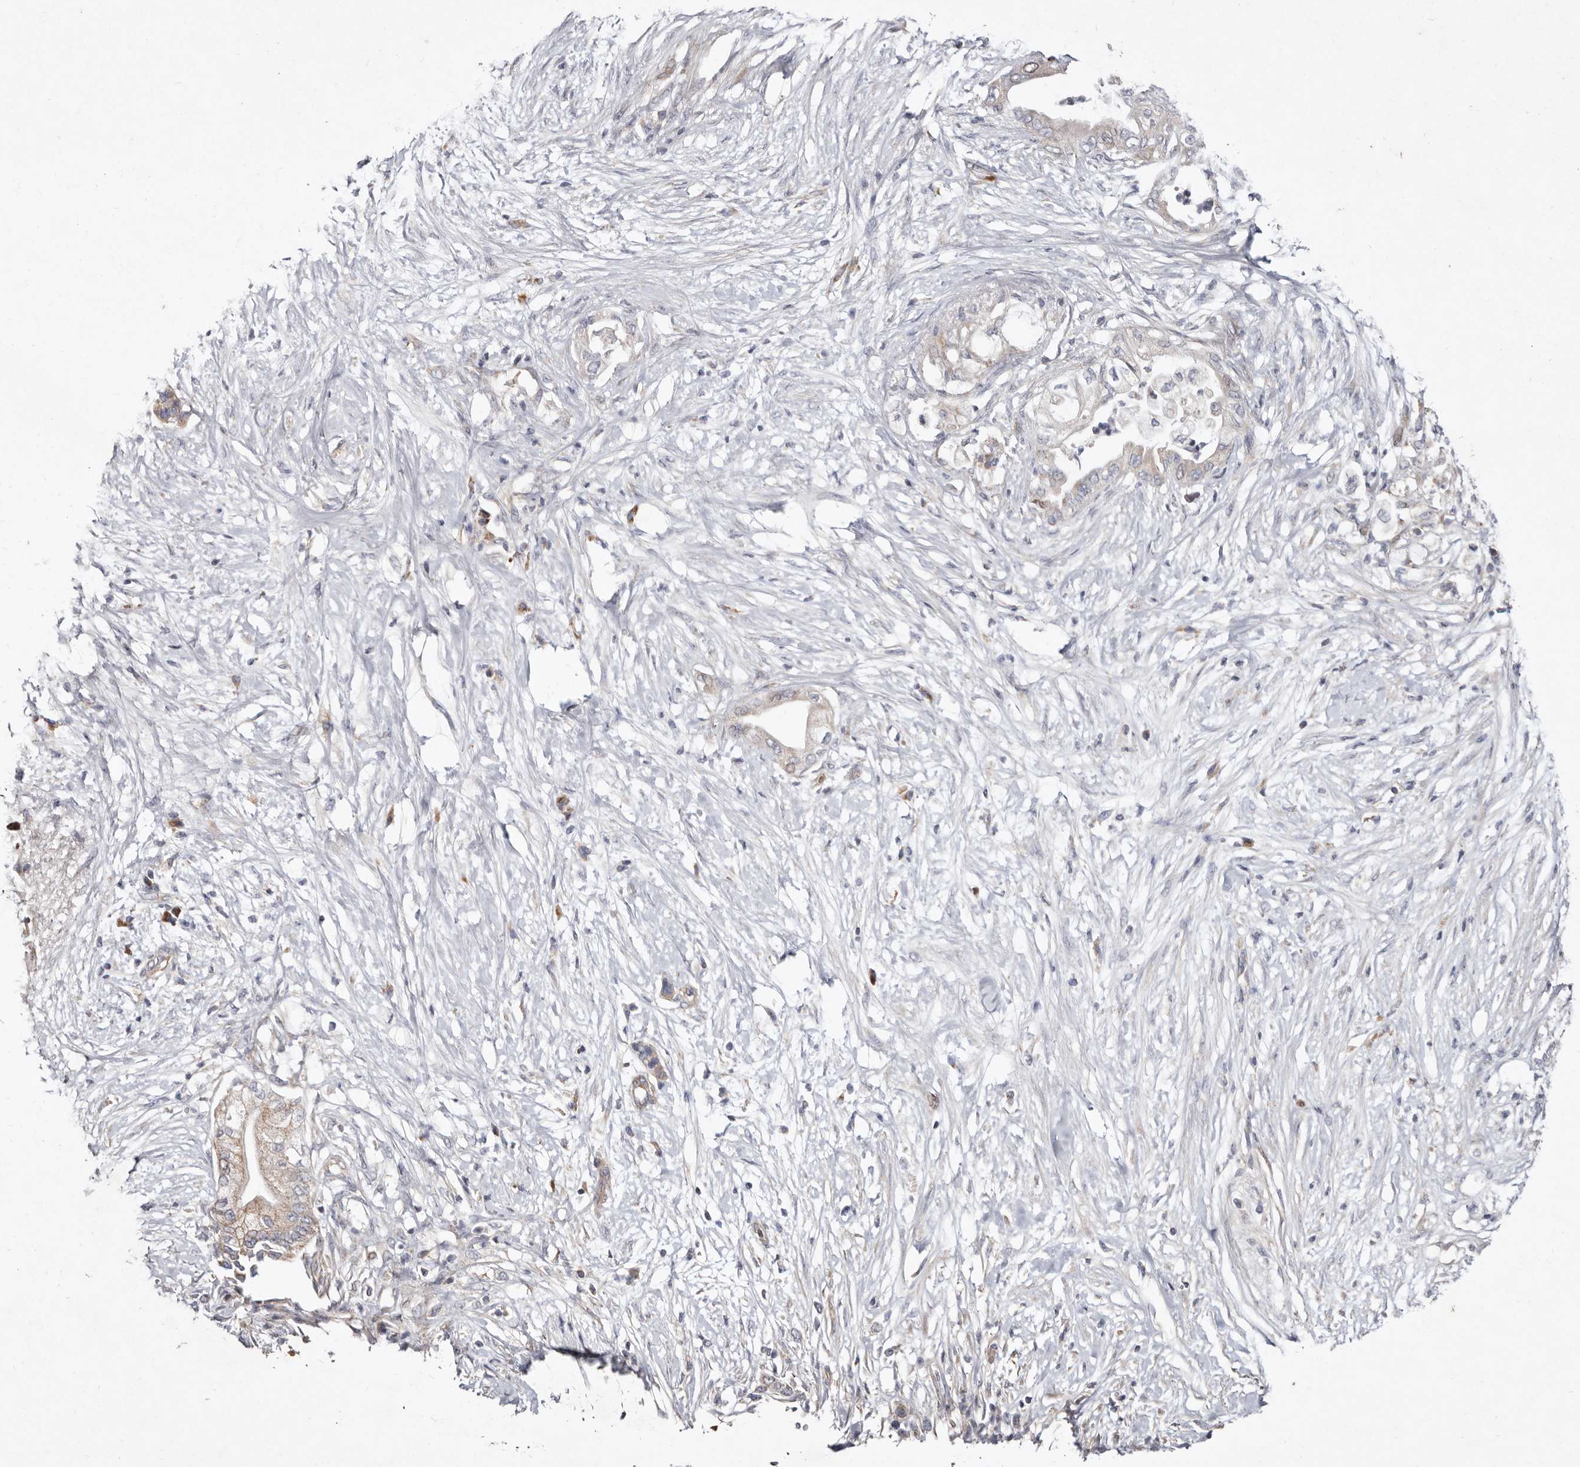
{"staining": {"intensity": "weak", "quantity": "<25%", "location": "cytoplasmic/membranous"}, "tissue": "pancreatic cancer", "cell_type": "Tumor cells", "image_type": "cancer", "snomed": [{"axis": "morphology", "description": "Normal tissue, NOS"}, {"axis": "morphology", "description": "Adenocarcinoma, NOS"}, {"axis": "topography", "description": "Pancreas"}, {"axis": "topography", "description": "Duodenum"}], "caption": "A high-resolution photomicrograph shows IHC staining of pancreatic cancer (adenocarcinoma), which demonstrates no significant positivity in tumor cells.", "gene": "SLC25A20", "patient": {"sex": "female", "age": 60}}